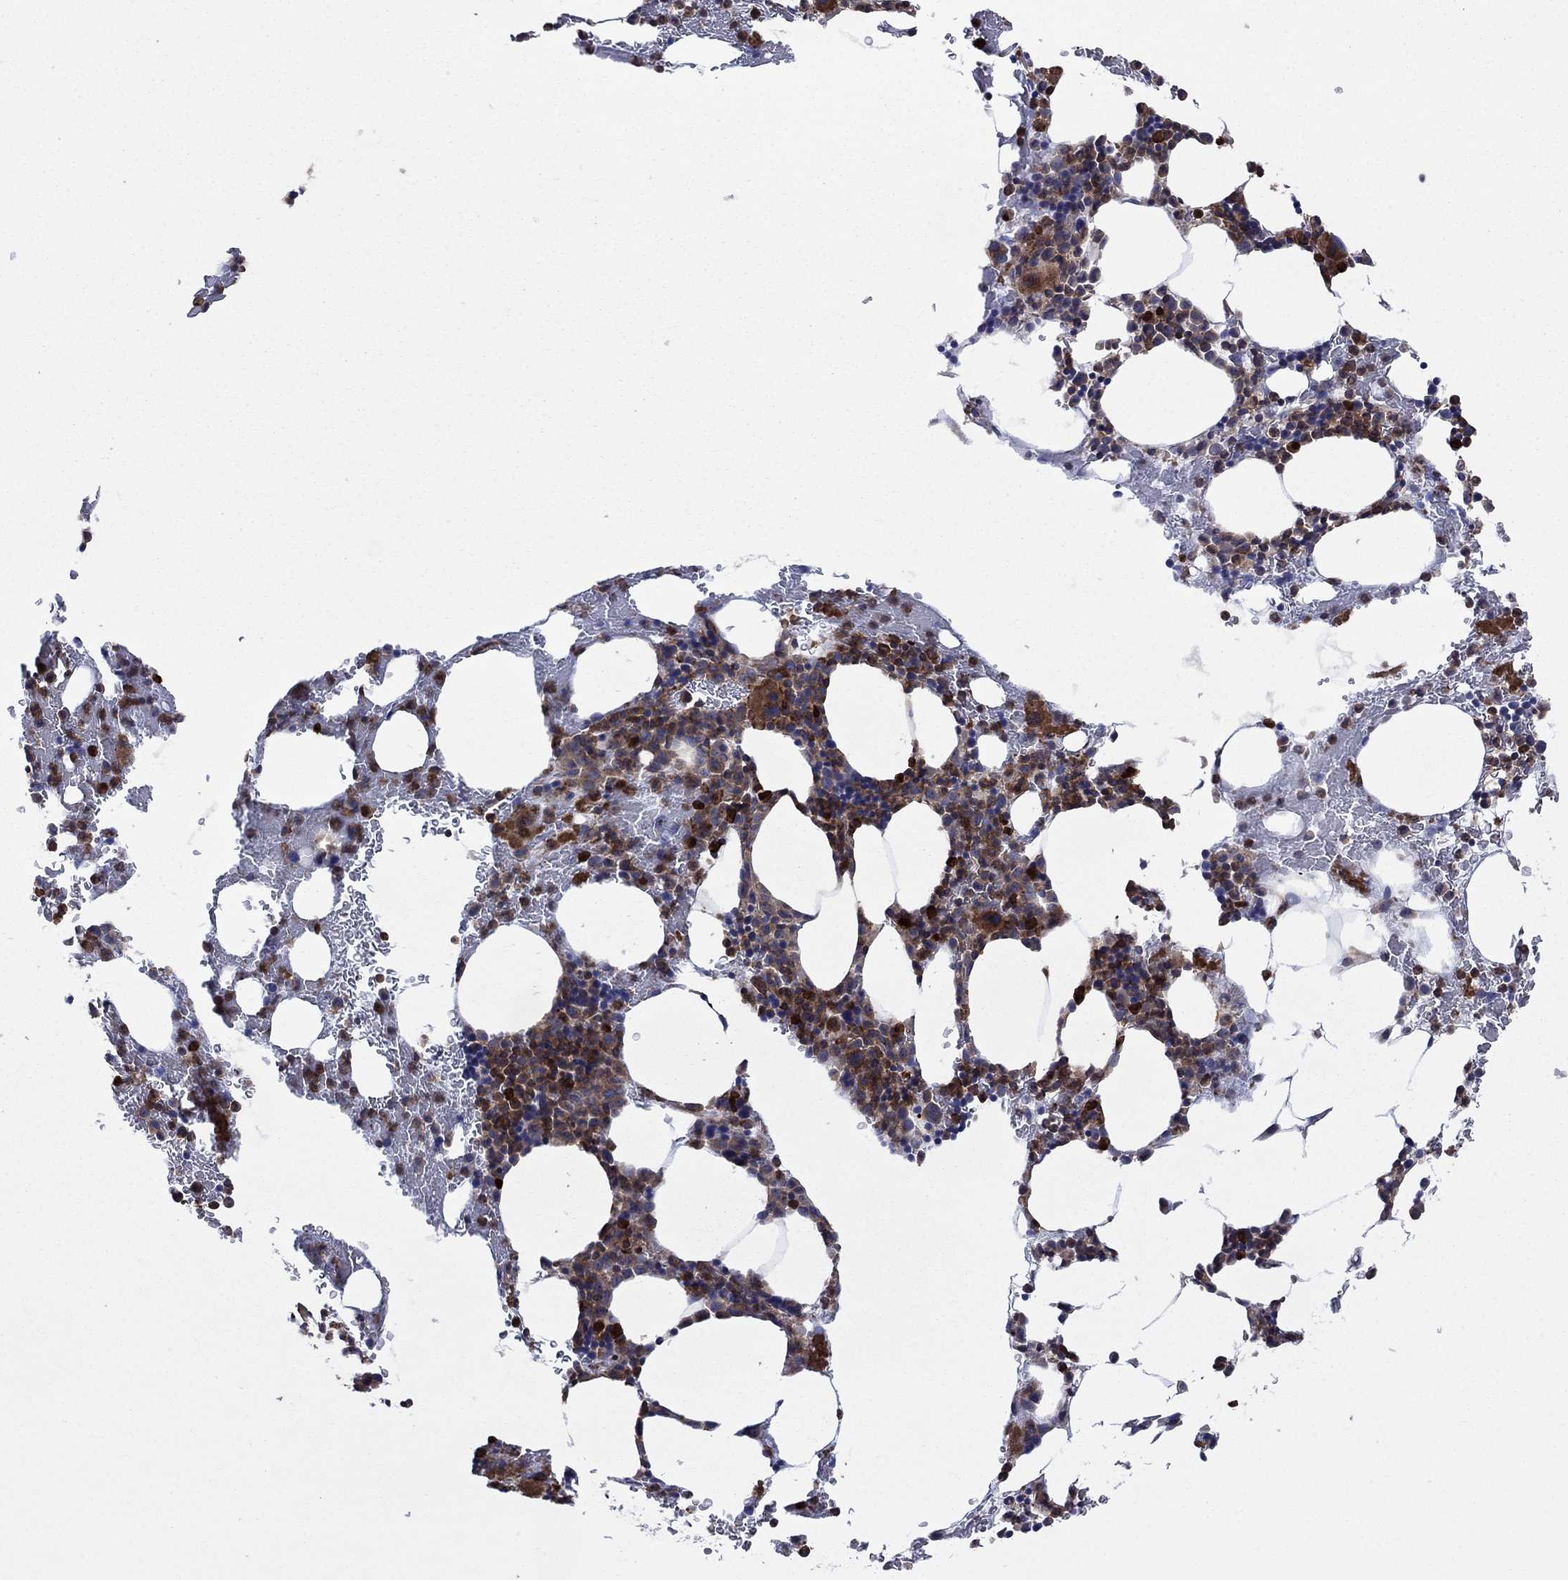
{"staining": {"intensity": "strong", "quantity": "<25%", "location": "cytoplasmic/membranous,nuclear"}, "tissue": "bone marrow", "cell_type": "Hematopoietic cells", "image_type": "normal", "snomed": [{"axis": "morphology", "description": "Normal tissue, NOS"}, {"axis": "topography", "description": "Bone marrow"}], "caption": "The histopathology image exhibits staining of benign bone marrow, revealing strong cytoplasmic/membranous,nuclear protein positivity (brown color) within hematopoietic cells. The protein of interest is stained brown, and the nuclei are stained in blue (DAB IHC with brightfield microscopy, high magnification).", "gene": "PAG1", "patient": {"sex": "male", "age": 83}}